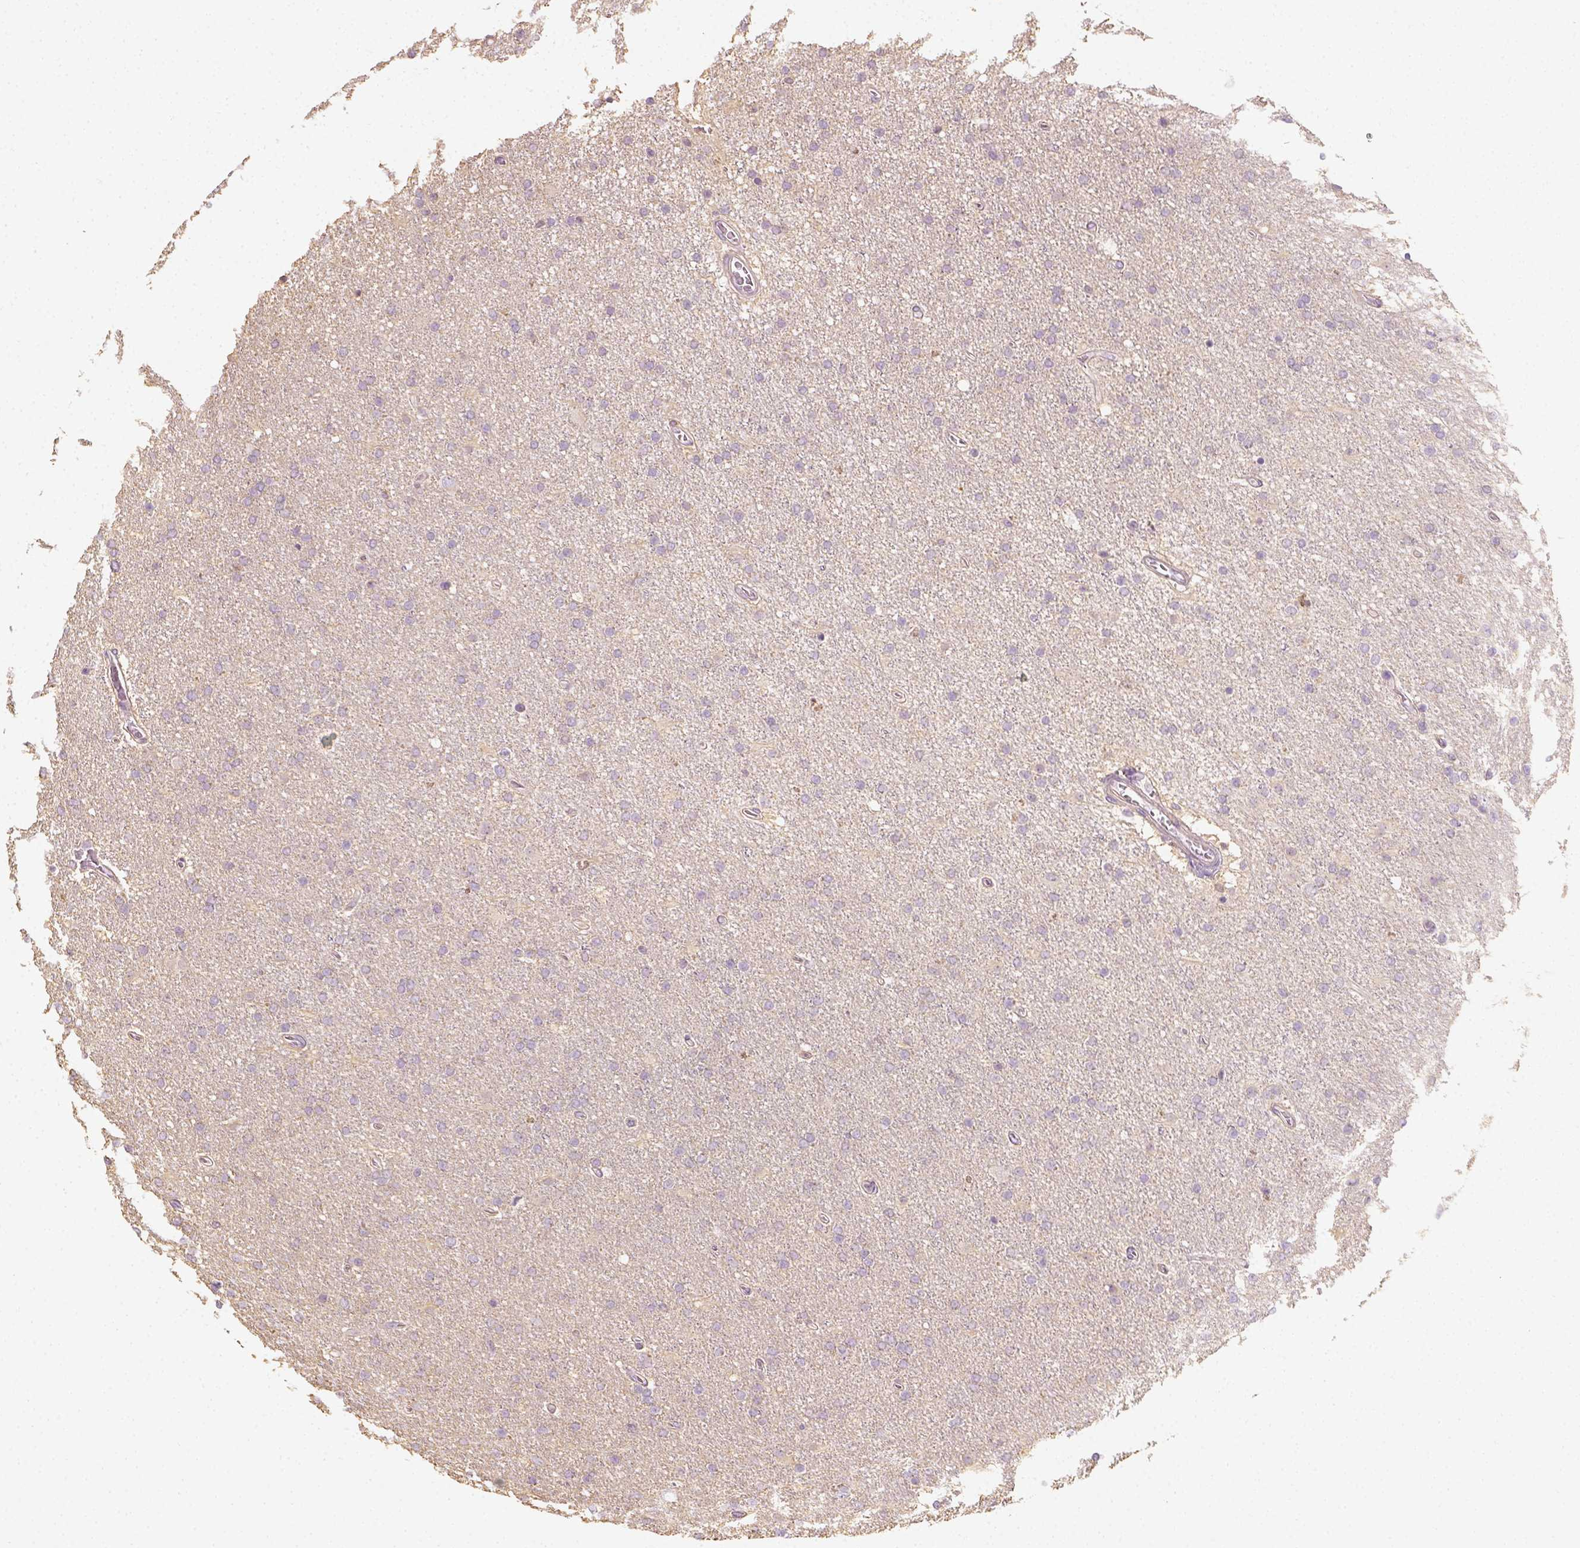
{"staining": {"intensity": "negative", "quantity": "none", "location": "none"}, "tissue": "glioma", "cell_type": "Tumor cells", "image_type": "cancer", "snomed": [{"axis": "morphology", "description": "Glioma, malignant, High grade"}, {"axis": "topography", "description": "Cerebral cortex"}], "caption": "Photomicrograph shows no significant protein expression in tumor cells of high-grade glioma (malignant).", "gene": "EPHB1", "patient": {"sex": "male", "age": 70}}